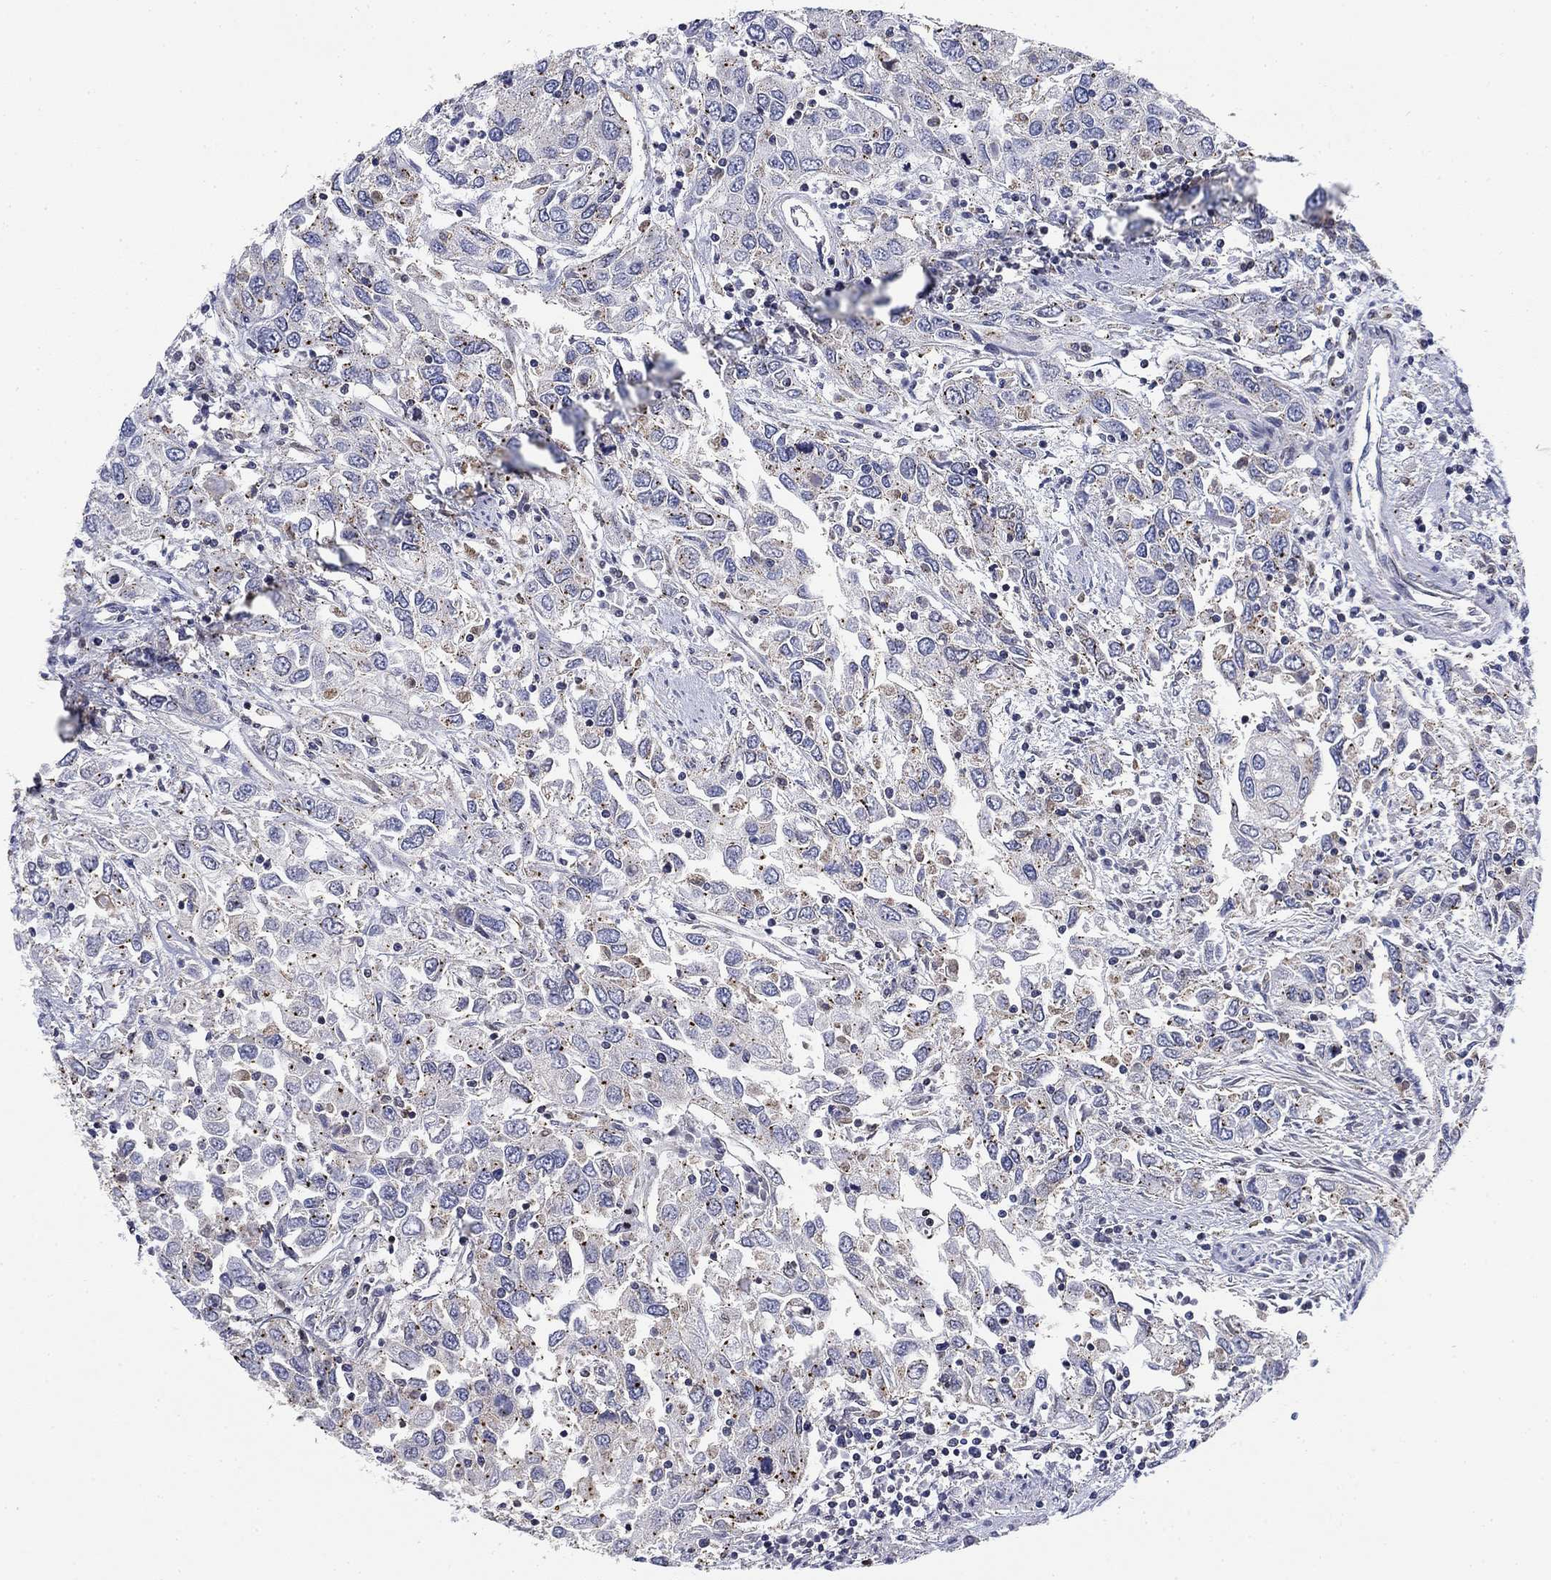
{"staining": {"intensity": "negative", "quantity": "none", "location": "none"}, "tissue": "urothelial cancer", "cell_type": "Tumor cells", "image_type": "cancer", "snomed": [{"axis": "morphology", "description": "Urothelial carcinoma, High grade"}, {"axis": "topography", "description": "Urinary bladder"}], "caption": "High-grade urothelial carcinoma was stained to show a protein in brown. There is no significant positivity in tumor cells.", "gene": "NACAD", "patient": {"sex": "male", "age": 76}}